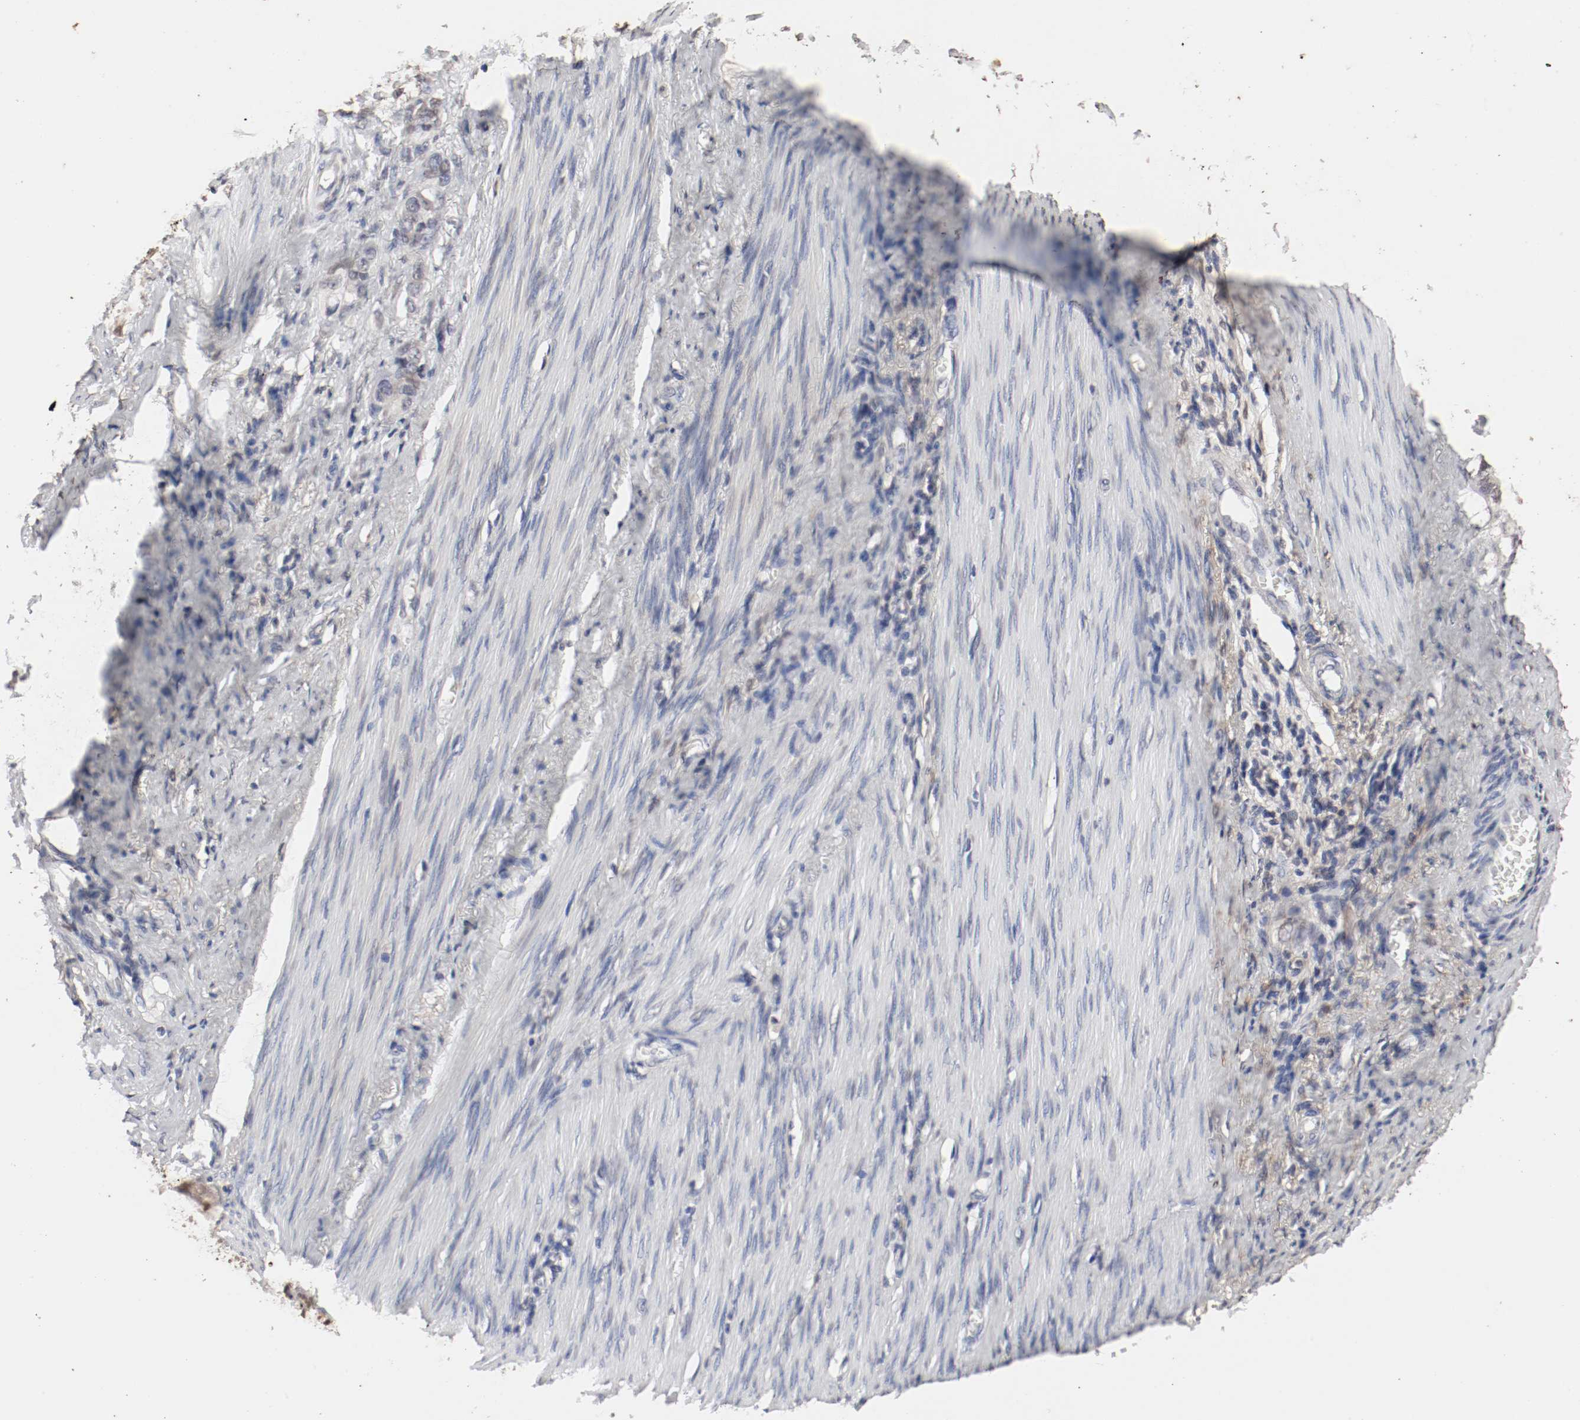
{"staining": {"intensity": "weak", "quantity": "25%-75%", "location": "cytoplasmic/membranous"}, "tissue": "stomach cancer", "cell_type": "Tumor cells", "image_type": "cancer", "snomed": [{"axis": "morphology", "description": "Adenocarcinoma, NOS"}, {"axis": "topography", "description": "Stomach"}], "caption": "Protein staining of adenocarcinoma (stomach) tissue exhibits weak cytoplasmic/membranous expression in about 25%-75% of tumor cells. The protein is stained brown, and the nuclei are stained in blue (DAB IHC with brightfield microscopy, high magnification).", "gene": "WASL", "patient": {"sex": "female", "age": 75}}